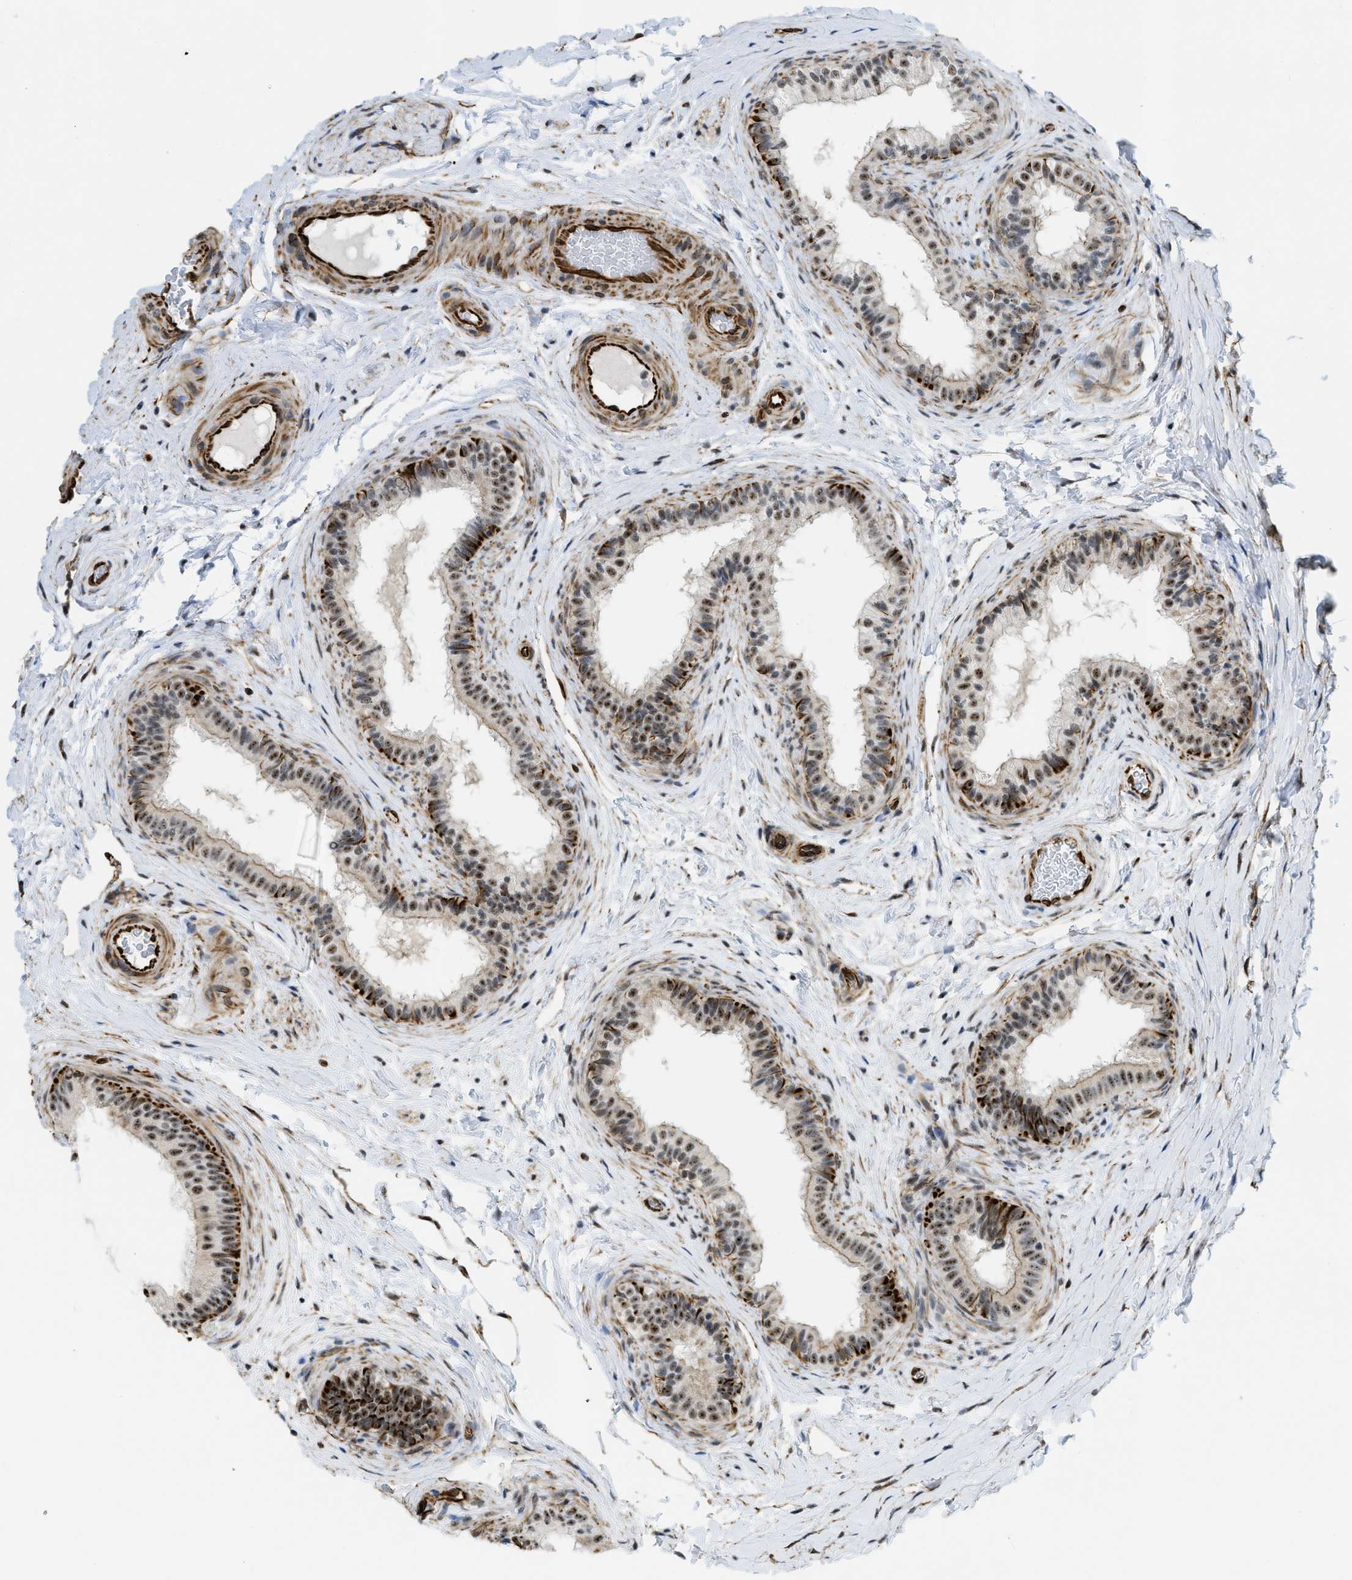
{"staining": {"intensity": "moderate", "quantity": ">75%", "location": "nuclear"}, "tissue": "epididymis", "cell_type": "Glandular cells", "image_type": "normal", "snomed": [{"axis": "morphology", "description": "Normal tissue, NOS"}, {"axis": "topography", "description": "Testis"}, {"axis": "topography", "description": "Epididymis"}], "caption": "High-magnification brightfield microscopy of unremarkable epididymis stained with DAB (3,3'-diaminobenzidine) (brown) and counterstained with hematoxylin (blue). glandular cells exhibit moderate nuclear positivity is present in about>75% of cells.", "gene": "LRRC8B", "patient": {"sex": "male", "age": 36}}